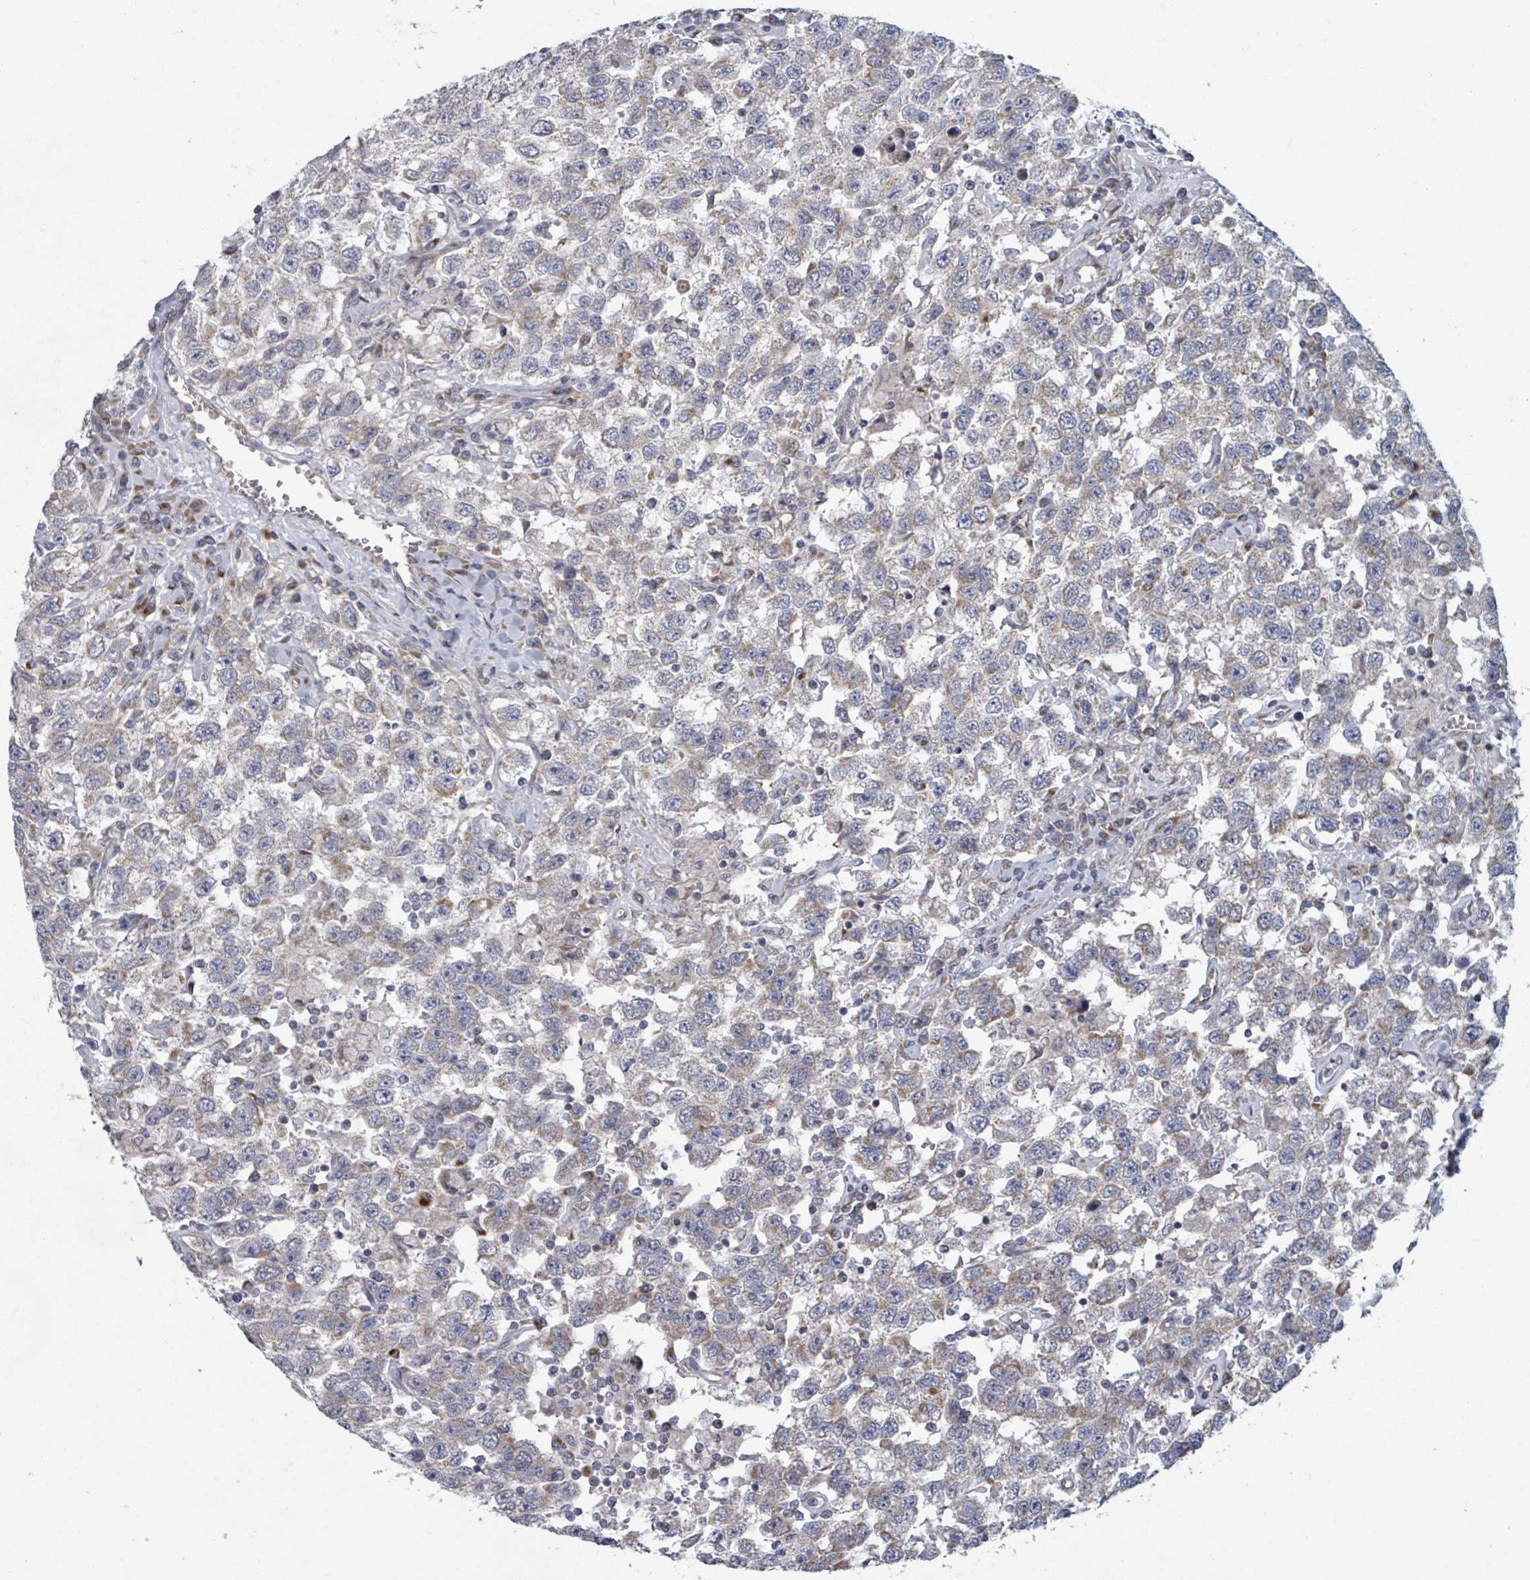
{"staining": {"intensity": "negative", "quantity": "none", "location": "none"}, "tissue": "testis cancer", "cell_type": "Tumor cells", "image_type": "cancer", "snomed": [{"axis": "morphology", "description": "Seminoma, NOS"}, {"axis": "topography", "description": "Testis"}], "caption": "Immunohistochemical staining of human seminoma (testis) demonstrates no significant positivity in tumor cells.", "gene": "FKBP1A", "patient": {"sex": "male", "age": 41}}